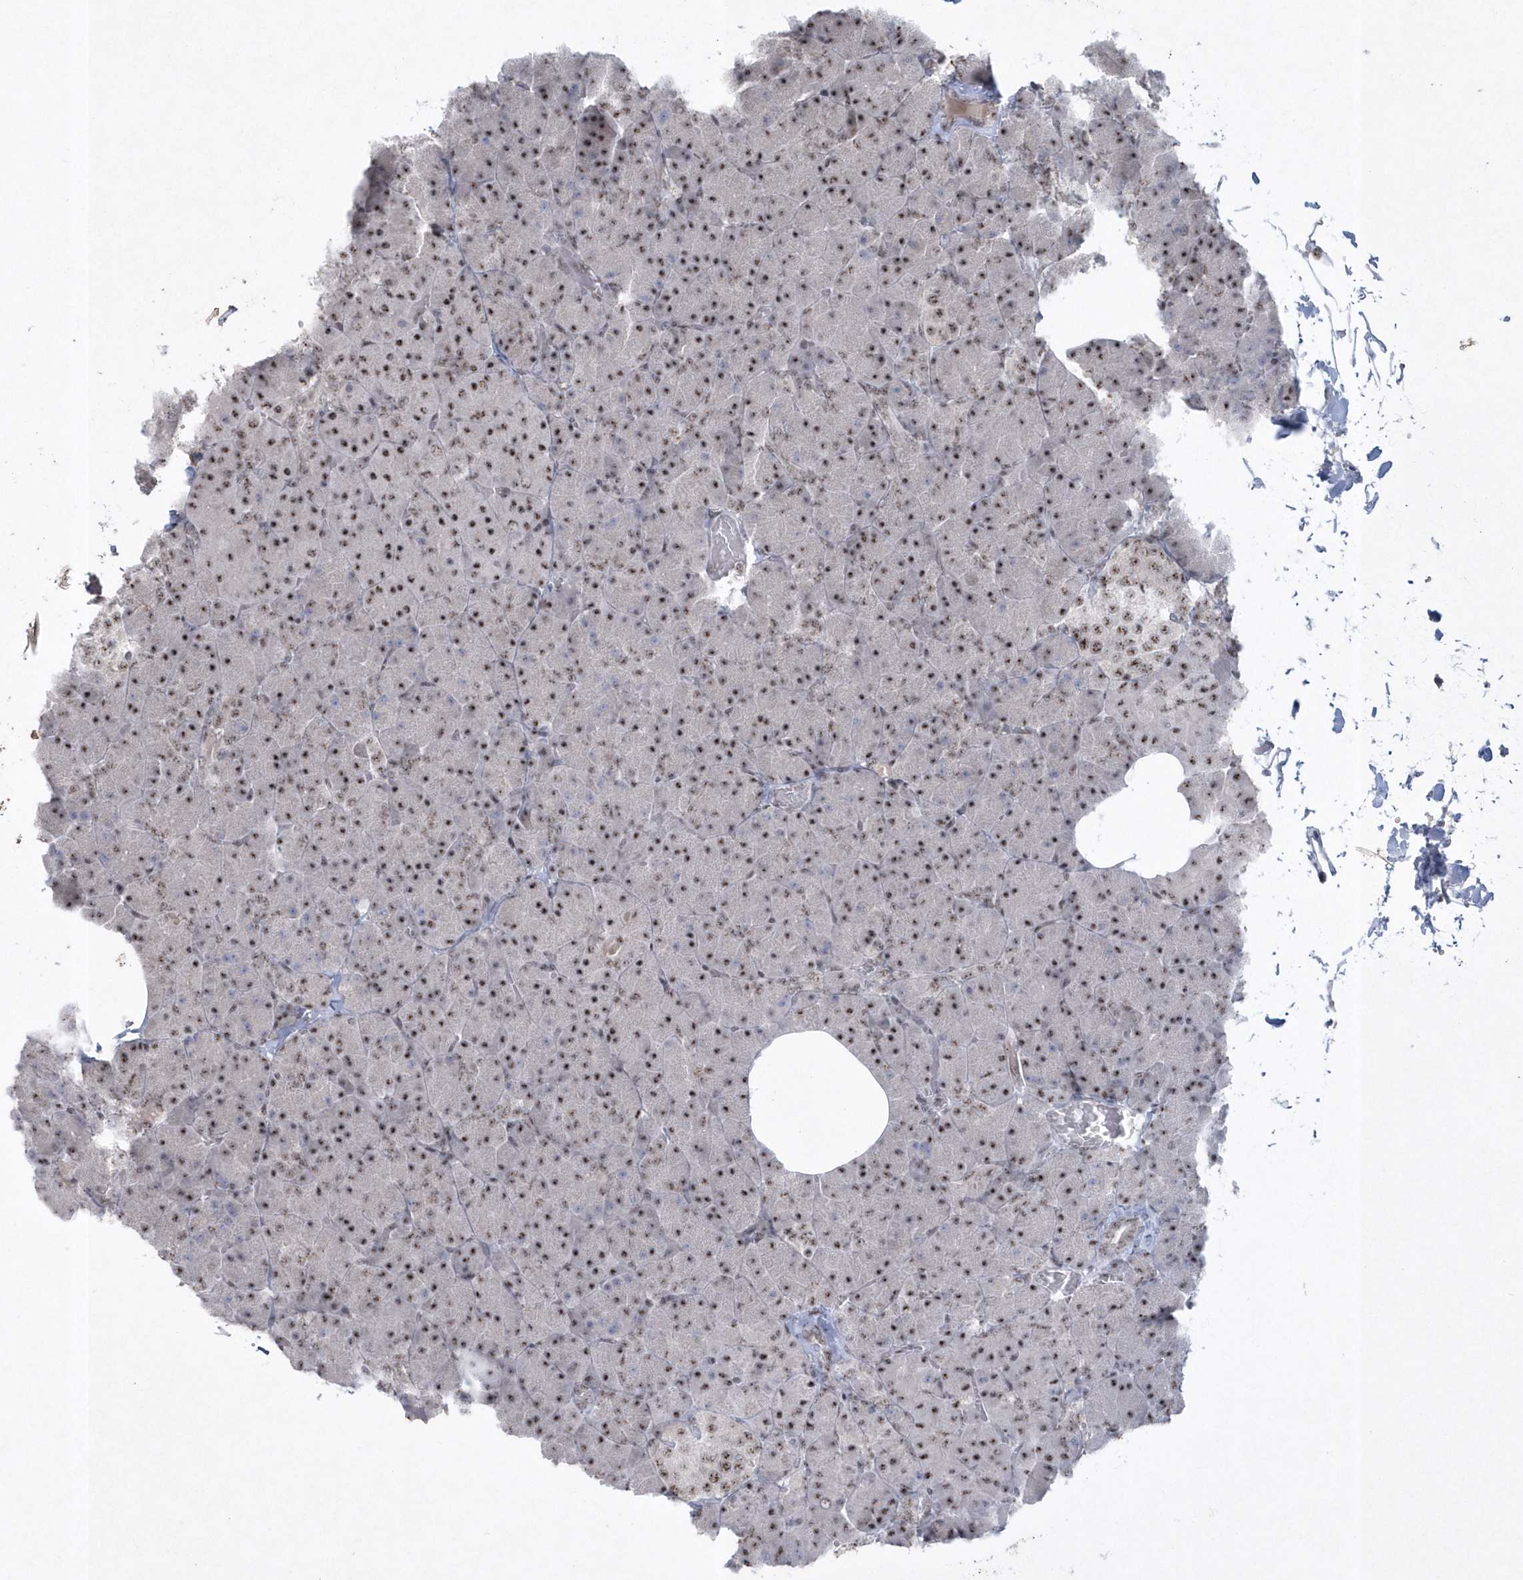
{"staining": {"intensity": "strong", "quantity": ">75%", "location": "nuclear"}, "tissue": "pancreas", "cell_type": "Exocrine glandular cells", "image_type": "normal", "snomed": [{"axis": "morphology", "description": "Normal tissue, NOS"}, {"axis": "topography", "description": "Pancreas"}], "caption": "An IHC histopathology image of normal tissue is shown. Protein staining in brown highlights strong nuclear positivity in pancreas within exocrine glandular cells.", "gene": "KDM6B", "patient": {"sex": "female", "age": 35}}